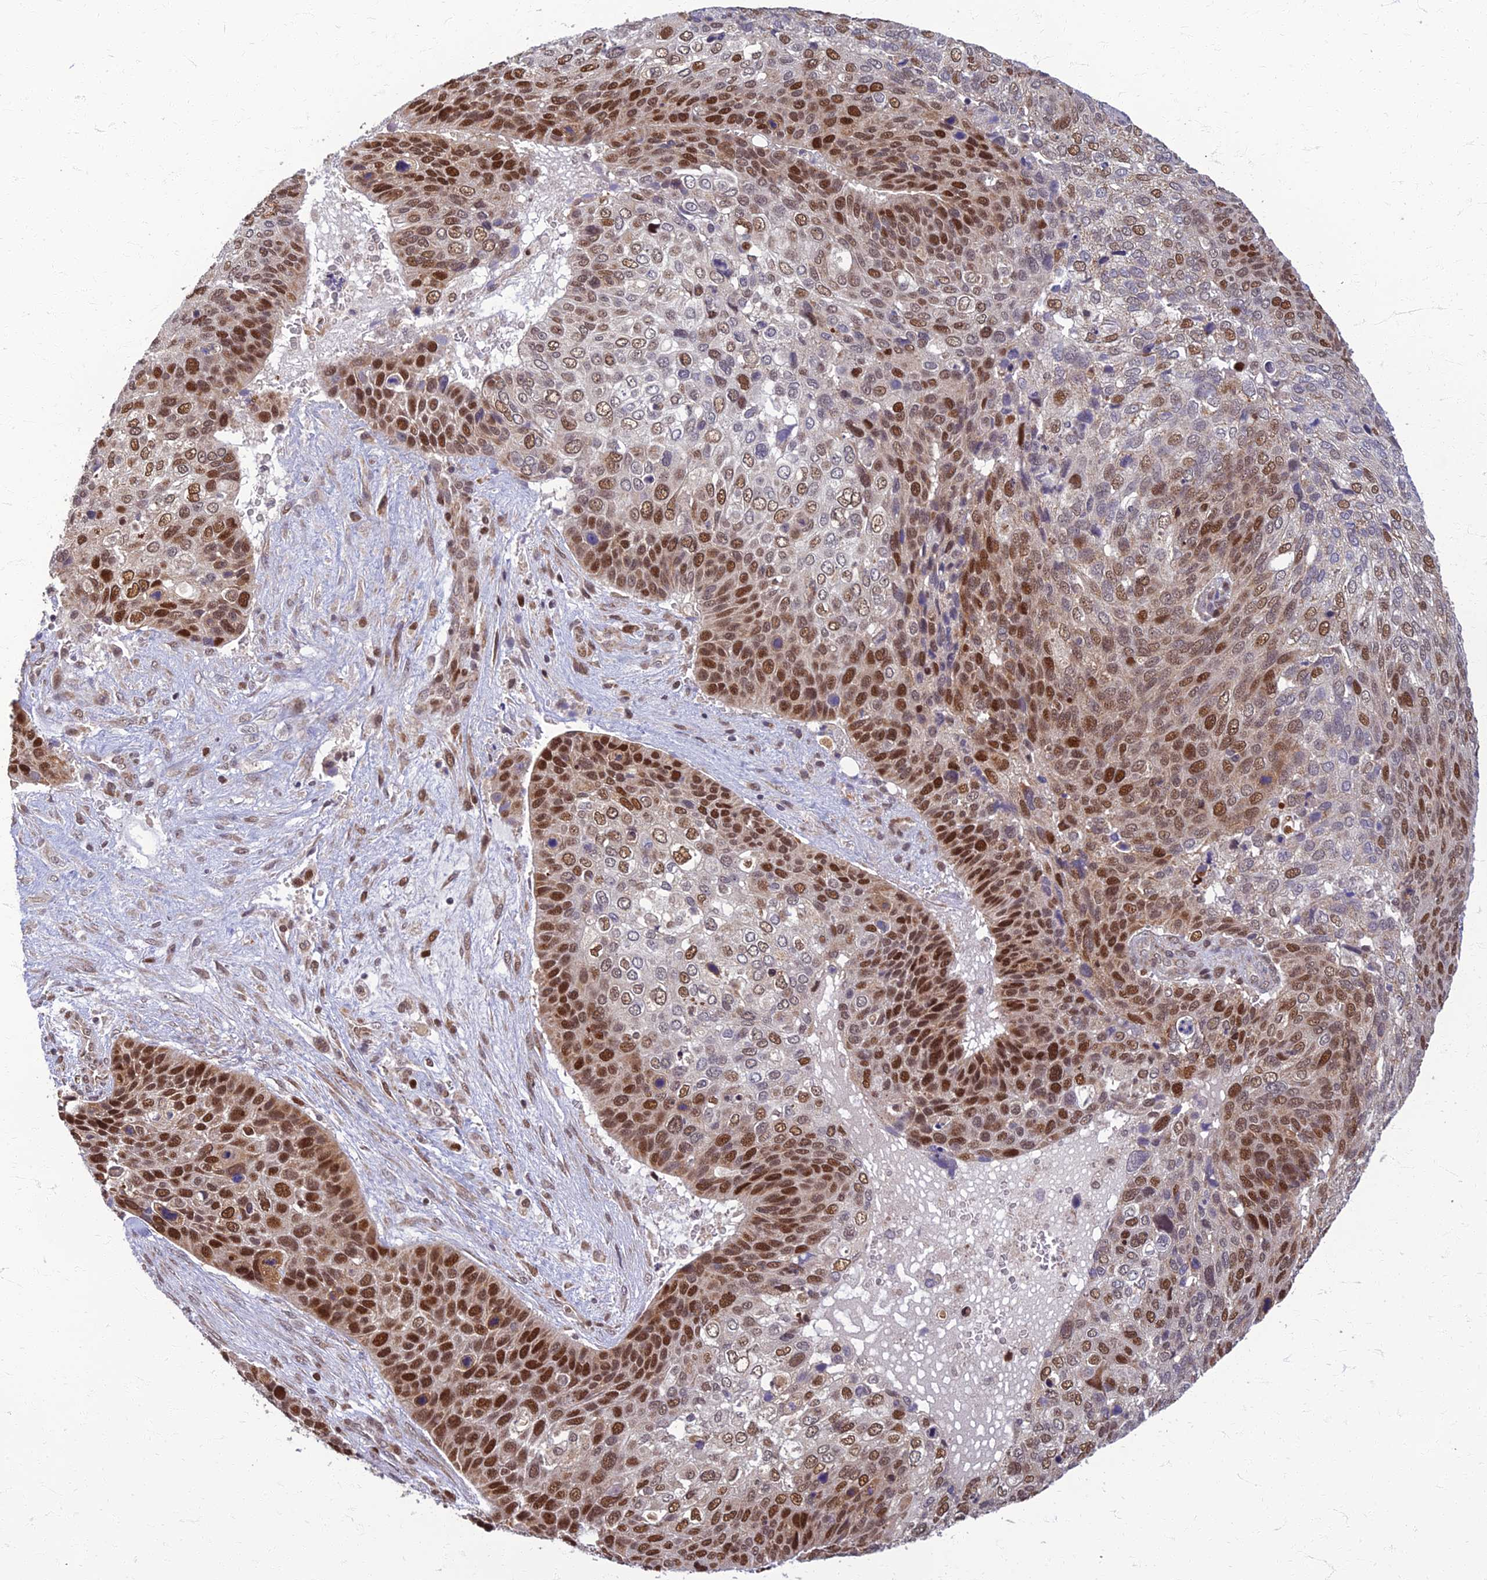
{"staining": {"intensity": "strong", "quantity": ">75%", "location": "nuclear"}, "tissue": "skin cancer", "cell_type": "Tumor cells", "image_type": "cancer", "snomed": [{"axis": "morphology", "description": "Basal cell carcinoma"}, {"axis": "topography", "description": "Skin"}], "caption": "Brown immunohistochemical staining in human skin cancer (basal cell carcinoma) demonstrates strong nuclear staining in approximately >75% of tumor cells.", "gene": "EARS2", "patient": {"sex": "female", "age": 74}}